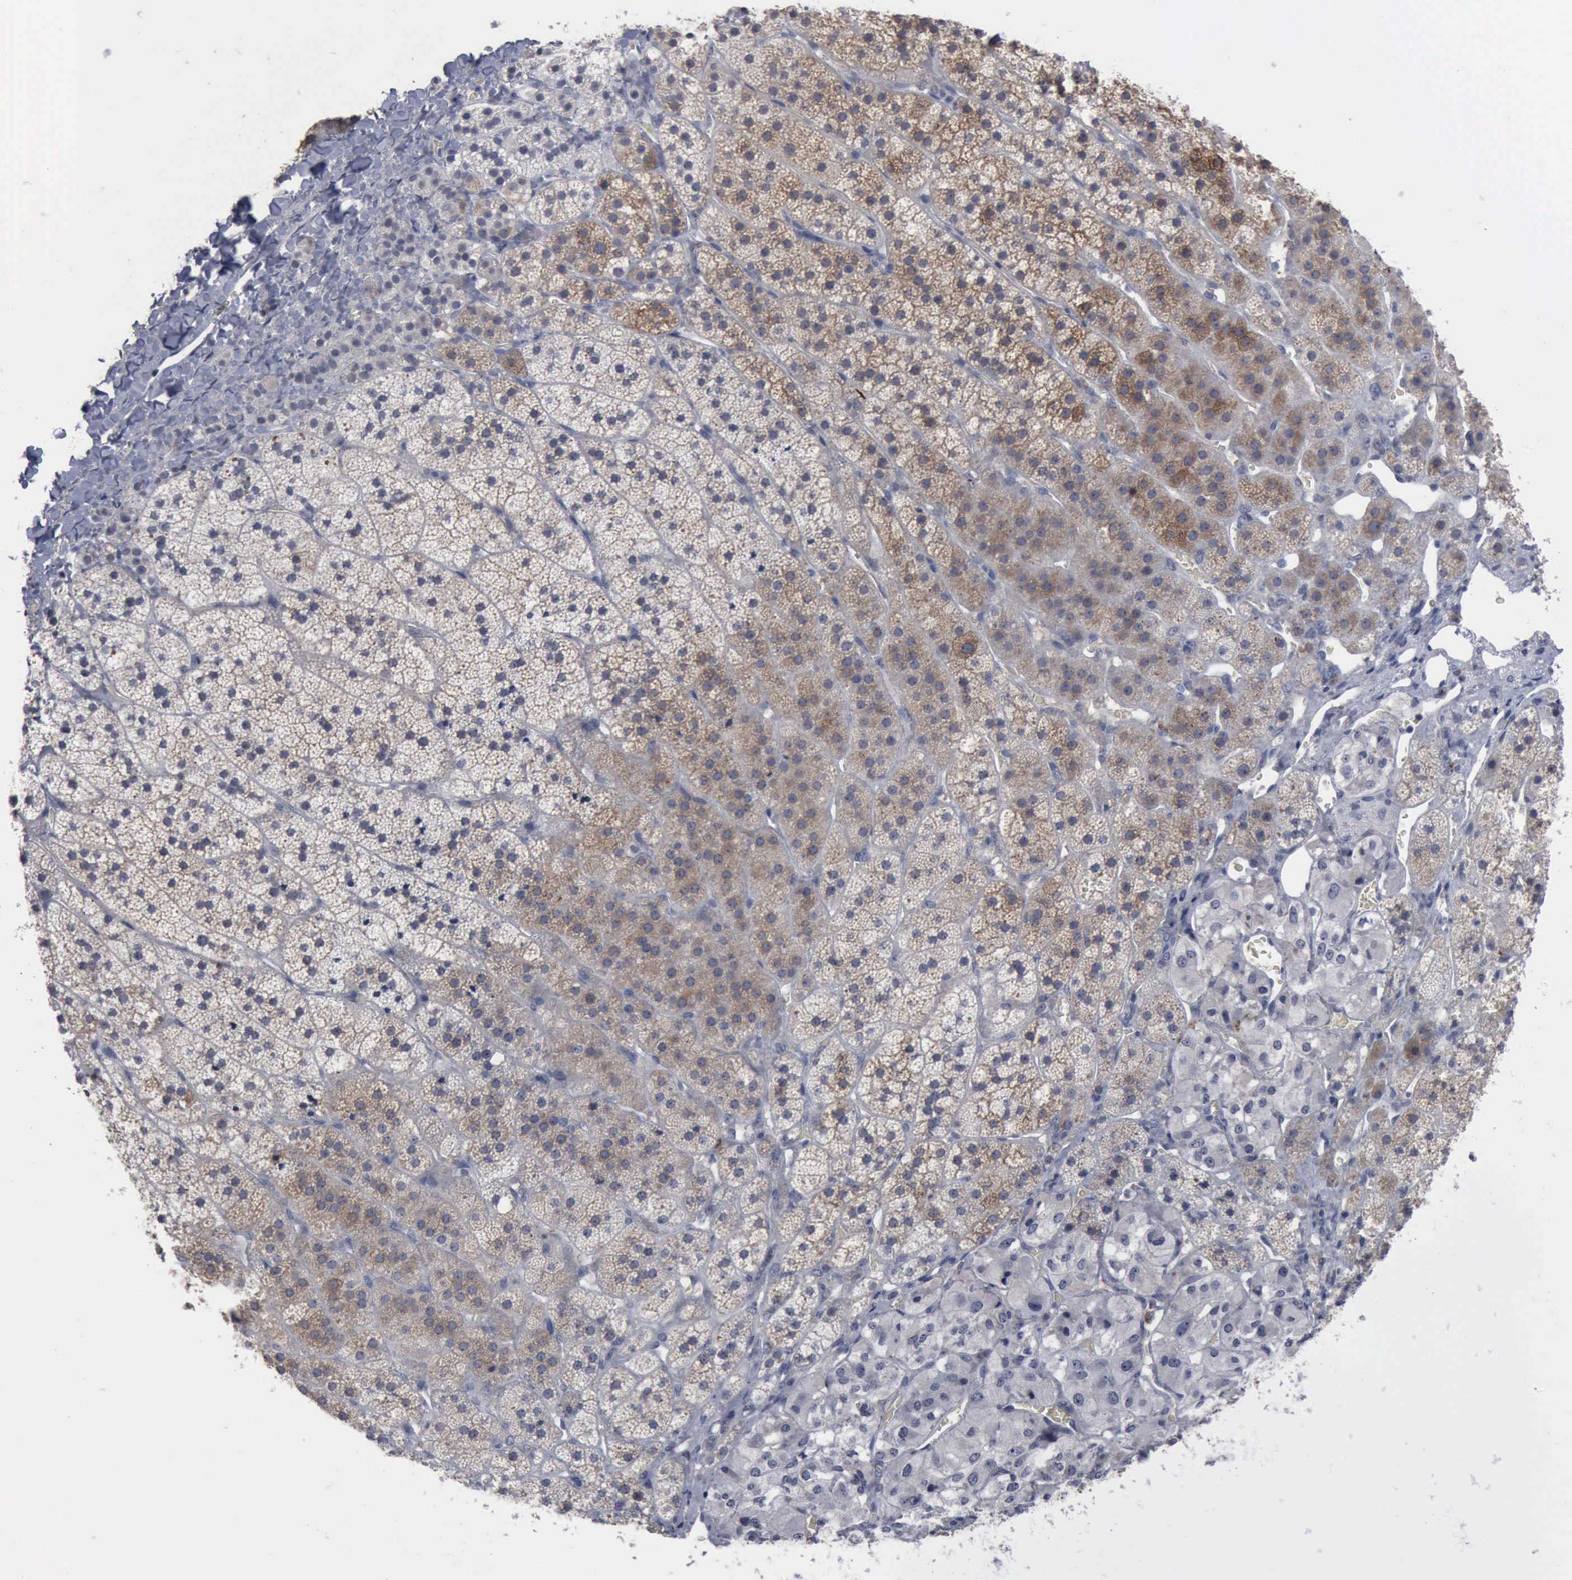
{"staining": {"intensity": "weak", "quantity": "25%-75%", "location": "cytoplasmic/membranous"}, "tissue": "adrenal gland", "cell_type": "Glandular cells", "image_type": "normal", "snomed": [{"axis": "morphology", "description": "Normal tissue, NOS"}, {"axis": "topography", "description": "Adrenal gland"}], "caption": "Brown immunohistochemical staining in normal adrenal gland displays weak cytoplasmic/membranous staining in approximately 25%-75% of glandular cells. (Brightfield microscopy of DAB IHC at high magnification).", "gene": "MYO18B", "patient": {"sex": "female", "age": 44}}